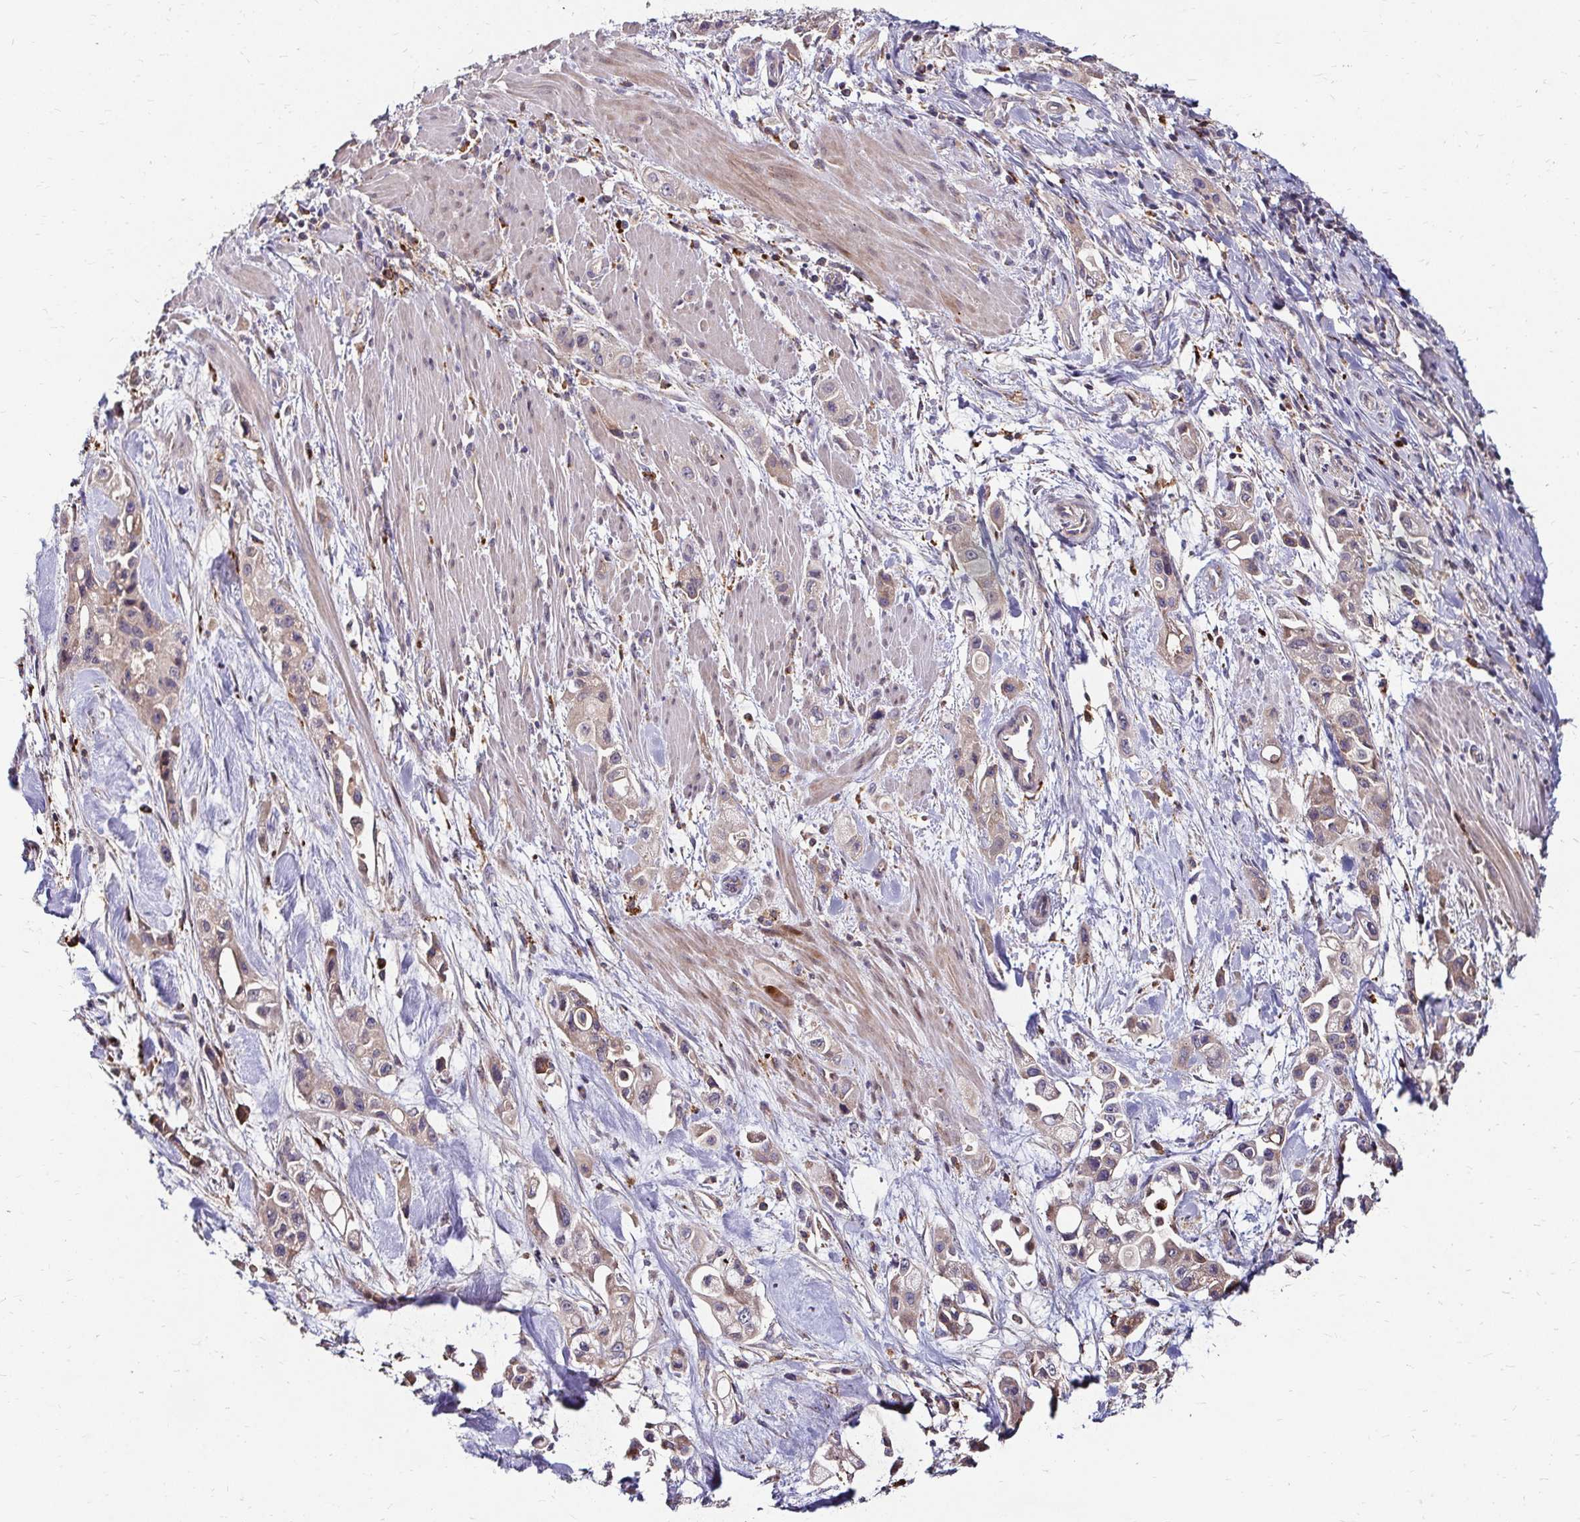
{"staining": {"intensity": "weak", "quantity": "25%-75%", "location": "cytoplasmic/membranous"}, "tissue": "pancreatic cancer", "cell_type": "Tumor cells", "image_type": "cancer", "snomed": [{"axis": "morphology", "description": "Adenocarcinoma, NOS"}, {"axis": "topography", "description": "Pancreas"}], "caption": "Protein expression by immunohistochemistry displays weak cytoplasmic/membranous staining in approximately 25%-75% of tumor cells in pancreatic cancer (adenocarcinoma).", "gene": "IDUA", "patient": {"sex": "female", "age": 66}}